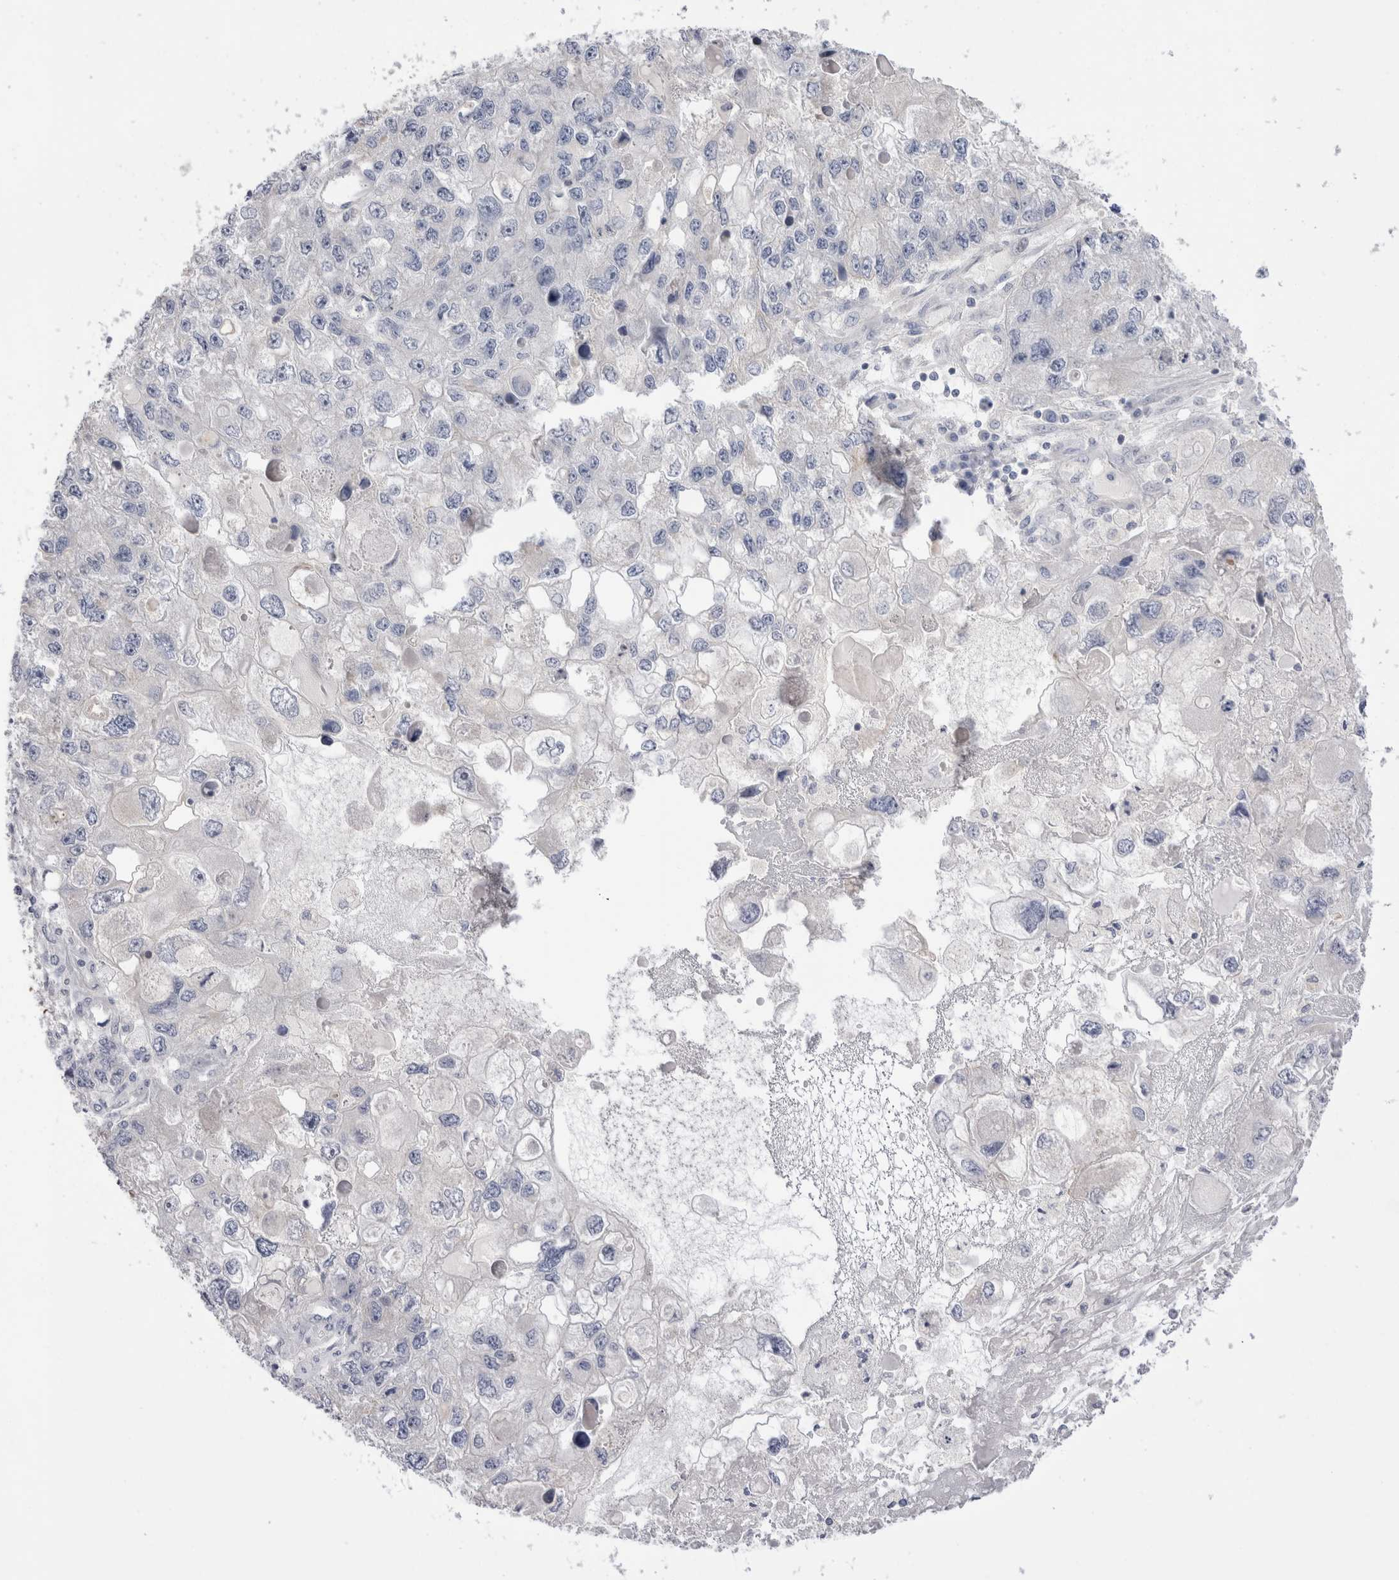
{"staining": {"intensity": "negative", "quantity": "none", "location": "none"}, "tissue": "endometrial cancer", "cell_type": "Tumor cells", "image_type": "cancer", "snomed": [{"axis": "morphology", "description": "Adenocarcinoma, NOS"}, {"axis": "topography", "description": "Endometrium"}], "caption": "DAB (3,3'-diaminobenzidine) immunohistochemical staining of human endometrial cancer exhibits no significant expression in tumor cells. Nuclei are stained in blue.", "gene": "SPINK2", "patient": {"sex": "female", "age": 49}}